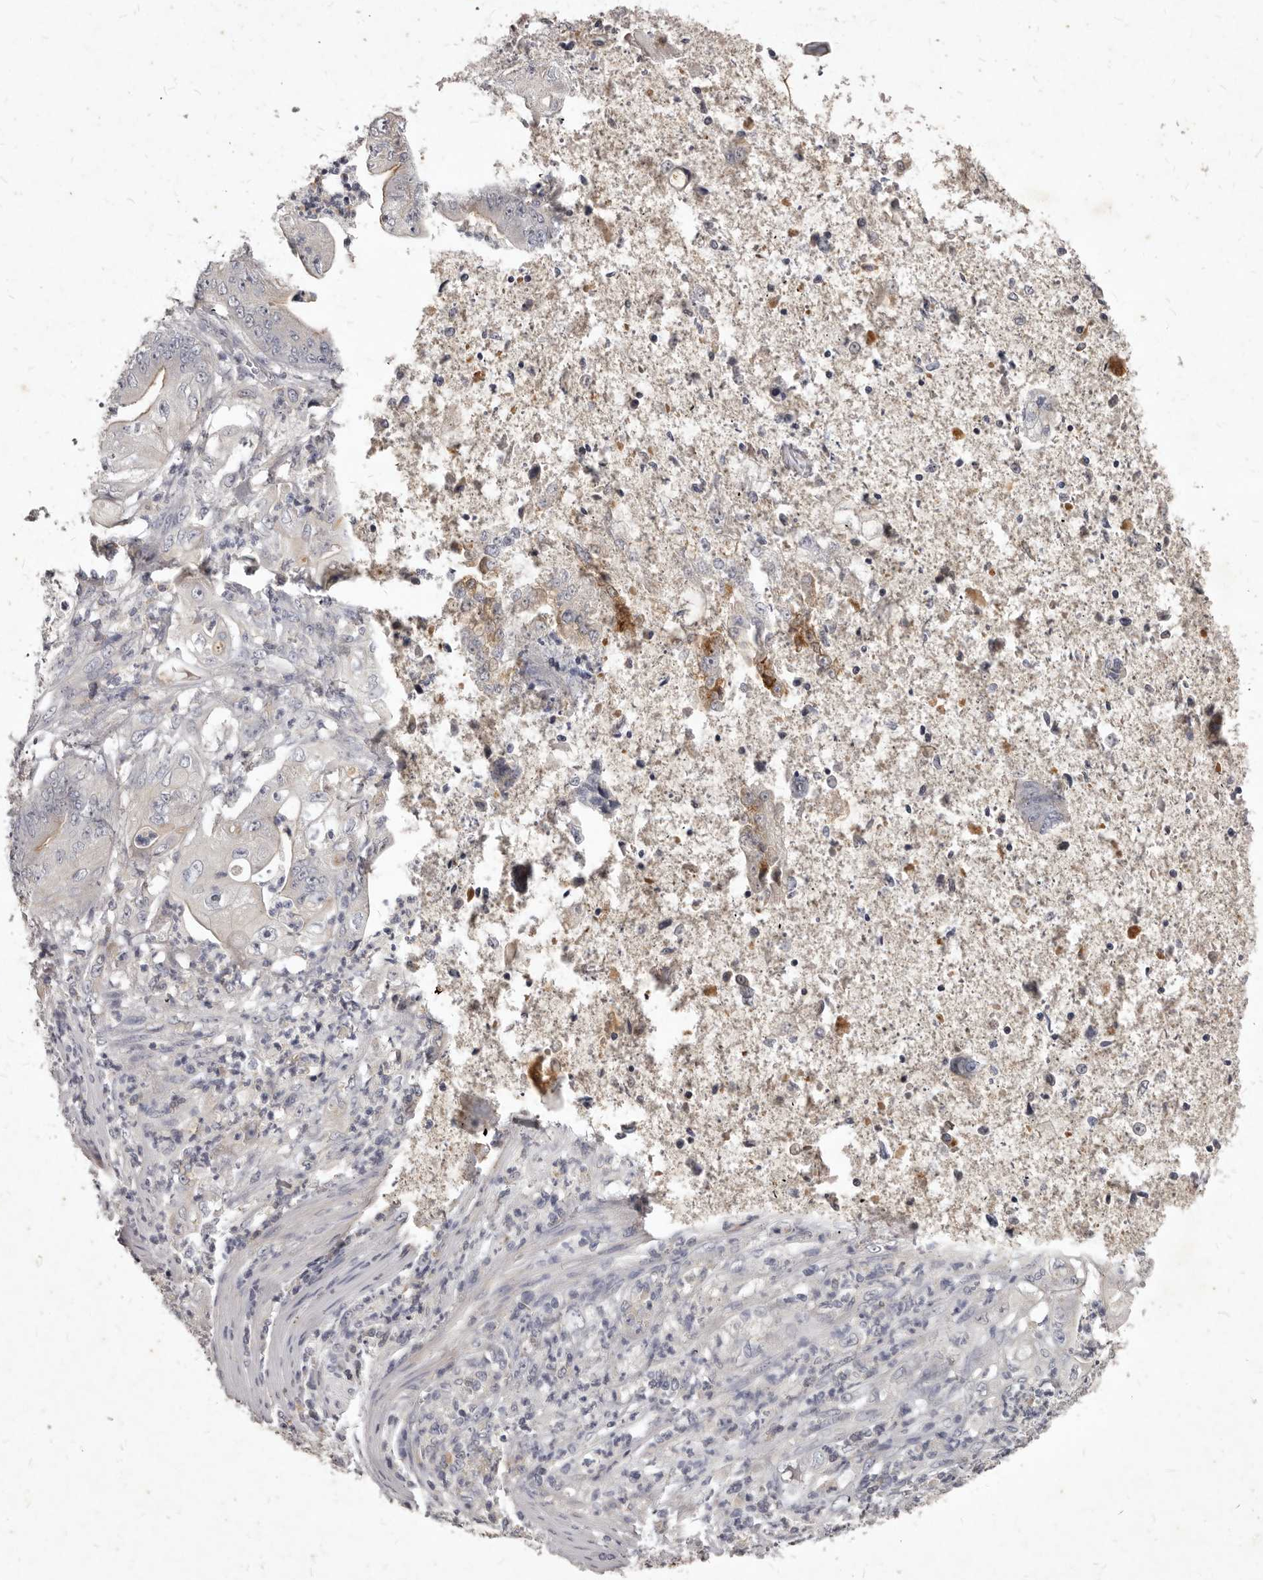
{"staining": {"intensity": "negative", "quantity": "none", "location": "none"}, "tissue": "stomach cancer", "cell_type": "Tumor cells", "image_type": "cancer", "snomed": [{"axis": "morphology", "description": "Adenocarcinoma, NOS"}, {"axis": "topography", "description": "Stomach"}], "caption": "Stomach cancer (adenocarcinoma) was stained to show a protein in brown. There is no significant expression in tumor cells.", "gene": "GPRC5C", "patient": {"sex": "male", "age": 62}}